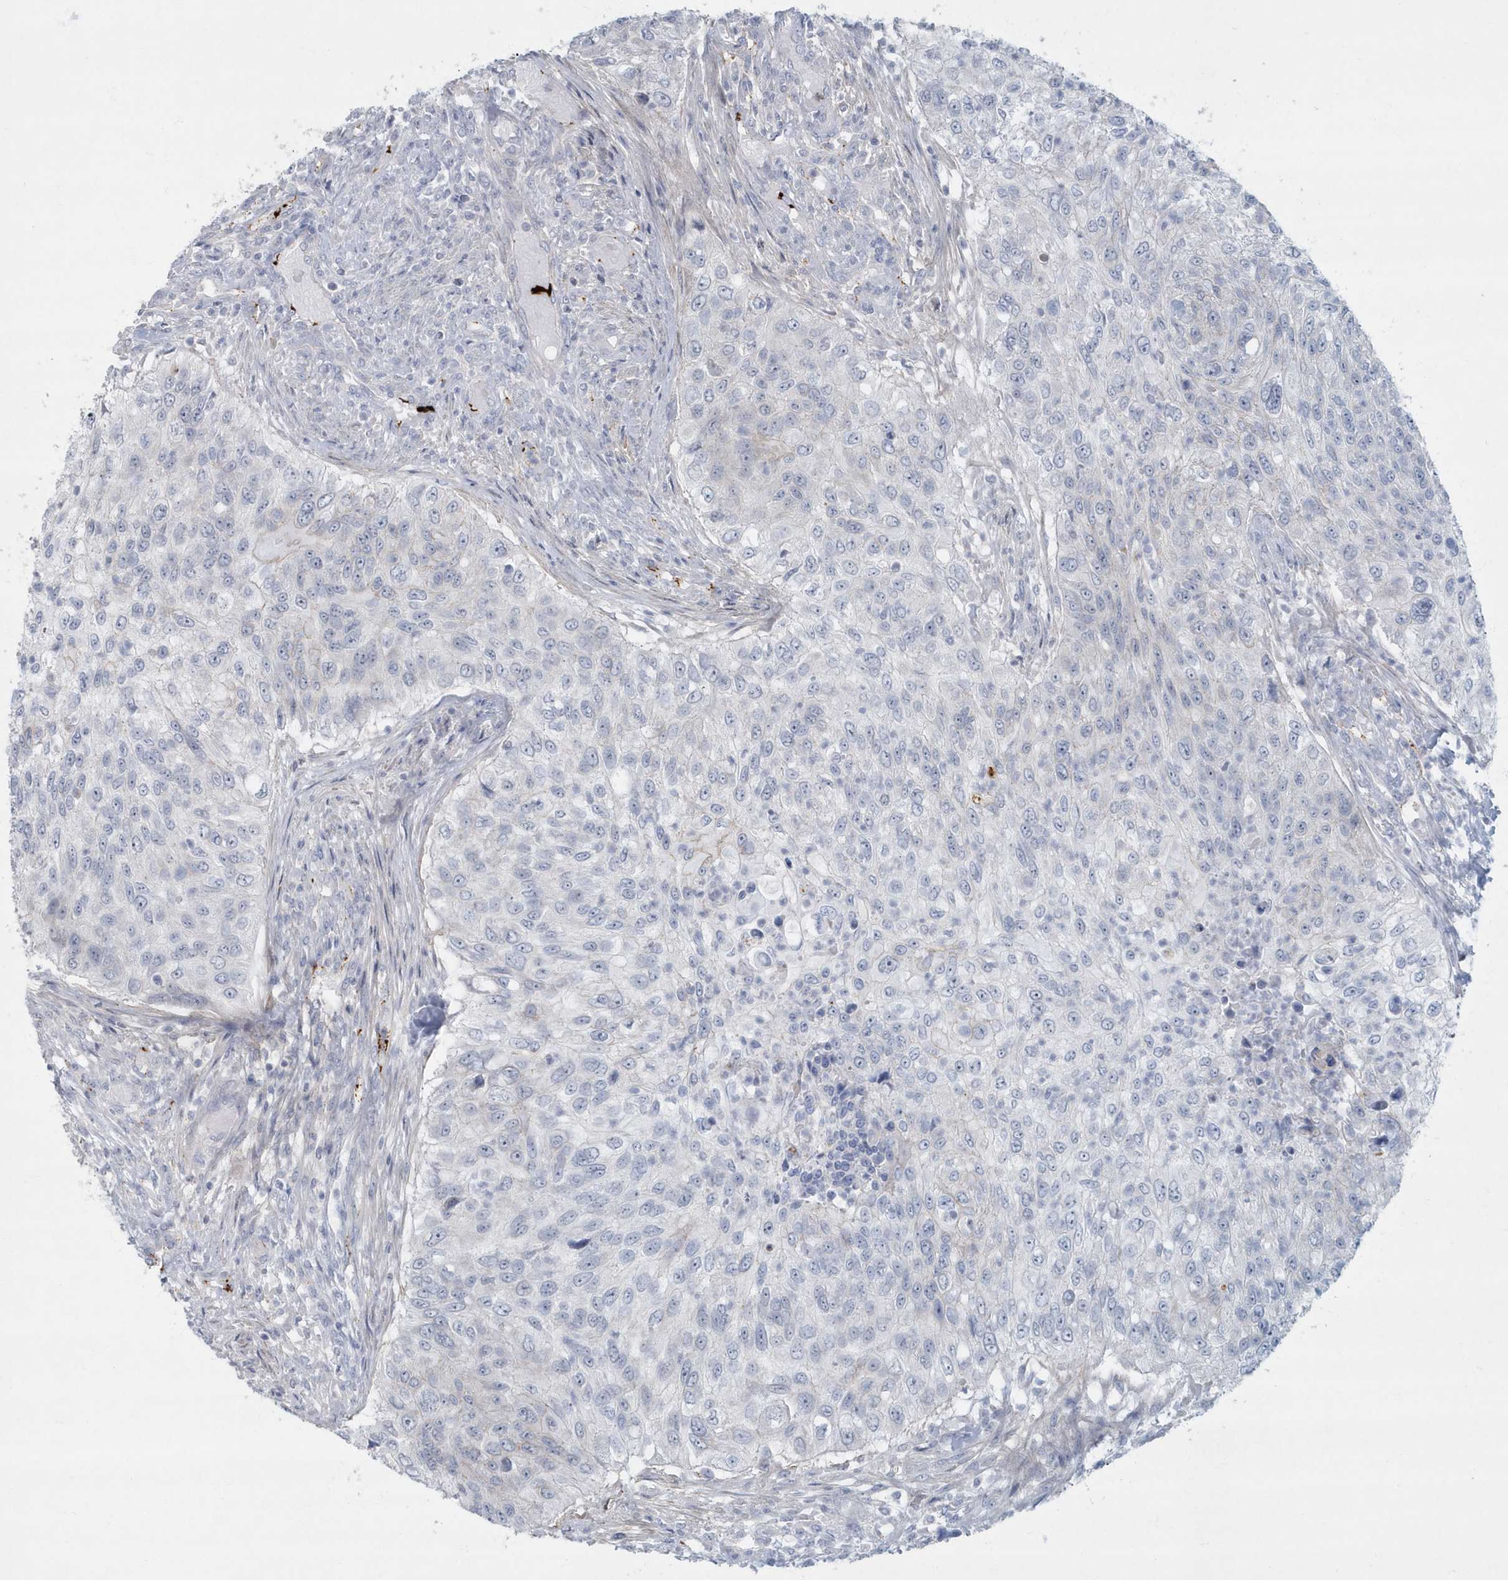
{"staining": {"intensity": "negative", "quantity": "none", "location": "none"}, "tissue": "urothelial cancer", "cell_type": "Tumor cells", "image_type": "cancer", "snomed": [{"axis": "morphology", "description": "Urothelial carcinoma, High grade"}, {"axis": "topography", "description": "Urinary bladder"}], "caption": "Human urothelial cancer stained for a protein using IHC reveals no expression in tumor cells.", "gene": "MYOT", "patient": {"sex": "female", "age": 60}}